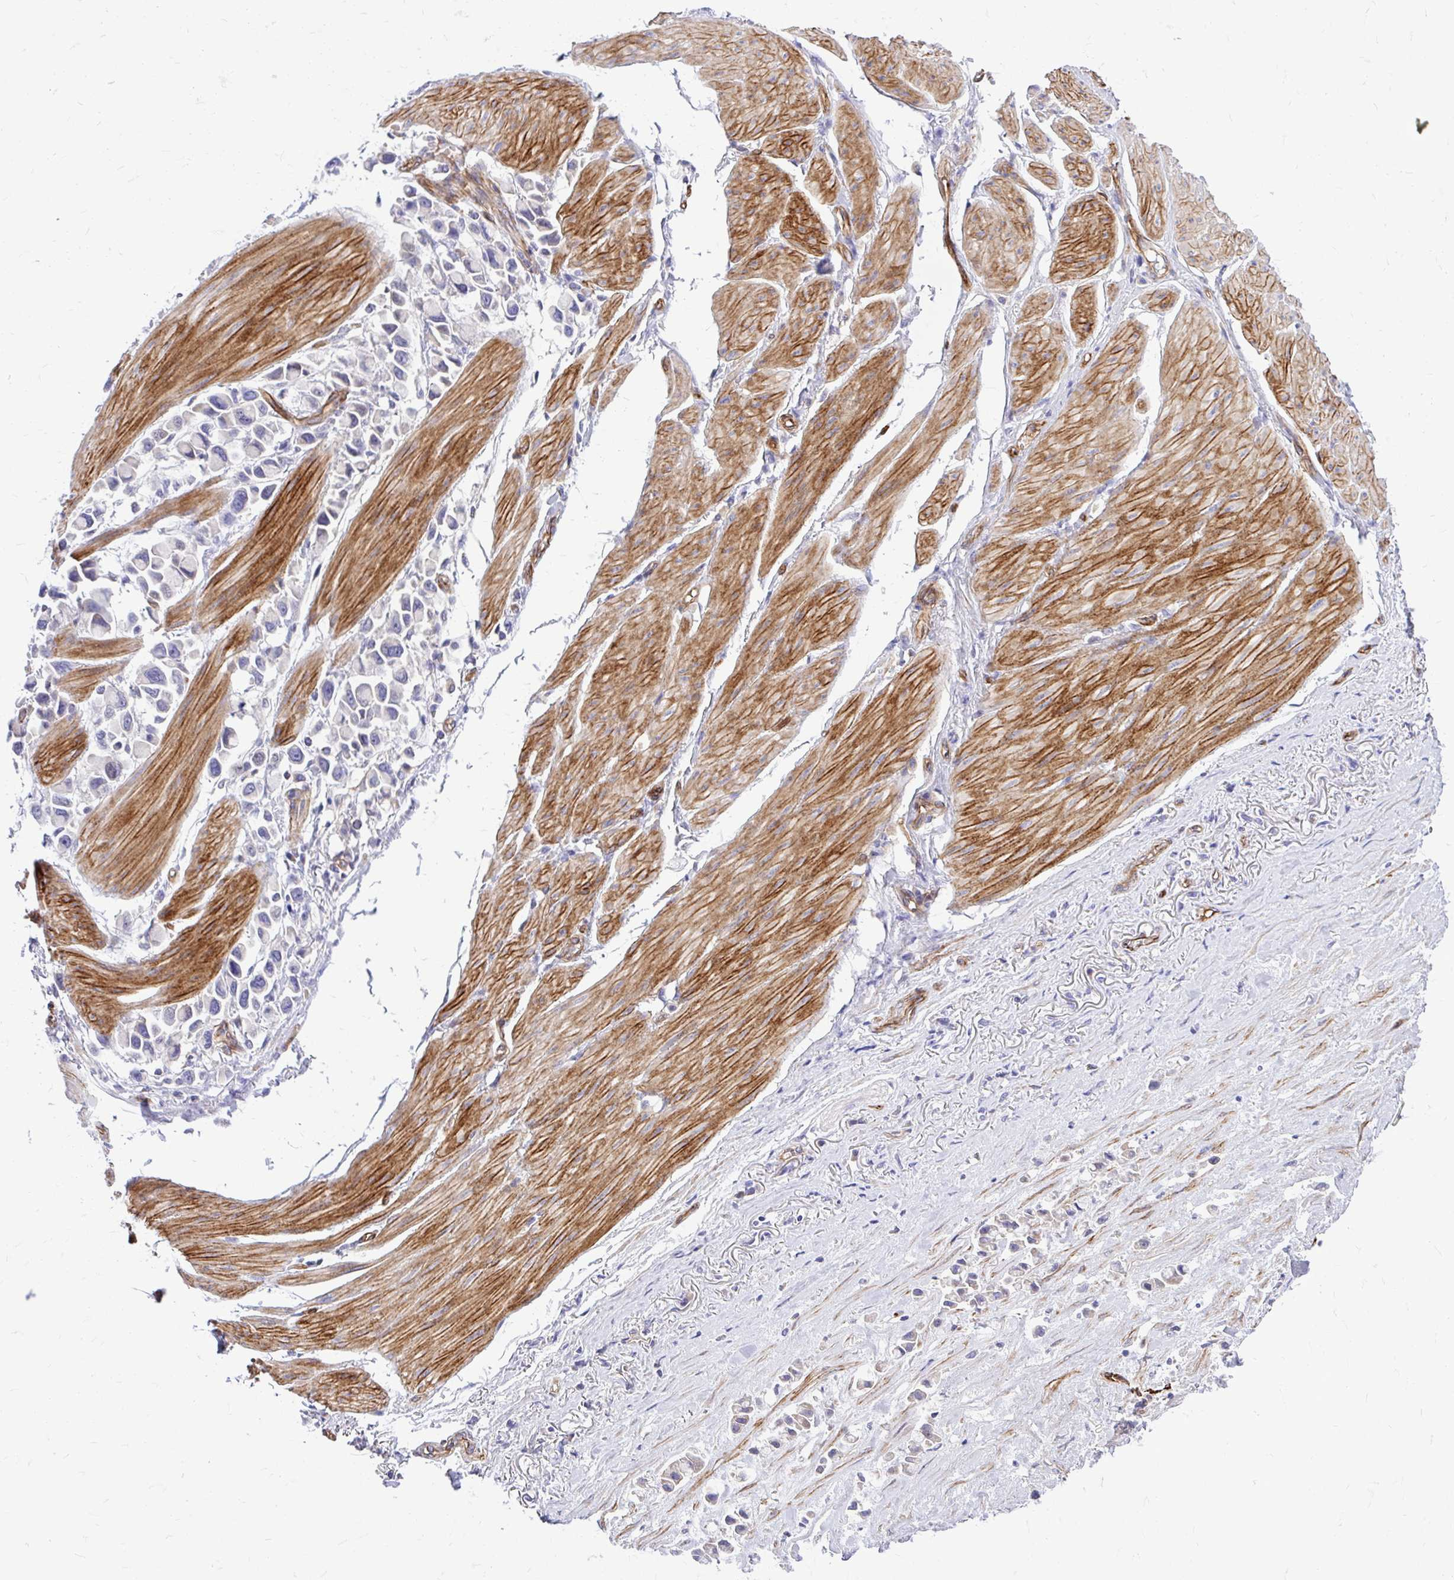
{"staining": {"intensity": "negative", "quantity": "none", "location": "none"}, "tissue": "stomach cancer", "cell_type": "Tumor cells", "image_type": "cancer", "snomed": [{"axis": "morphology", "description": "Adenocarcinoma, NOS"}, {"axis": "topography", "description": "Stomach"}], "caption": "DAB (3,3'-diaminobenzidine) immunohistochemical staining of stomach cancer reveals no significant positivity in tumor cells.", "gene": "ESPNL", "patient": {"sex": "female", "age": 81}}